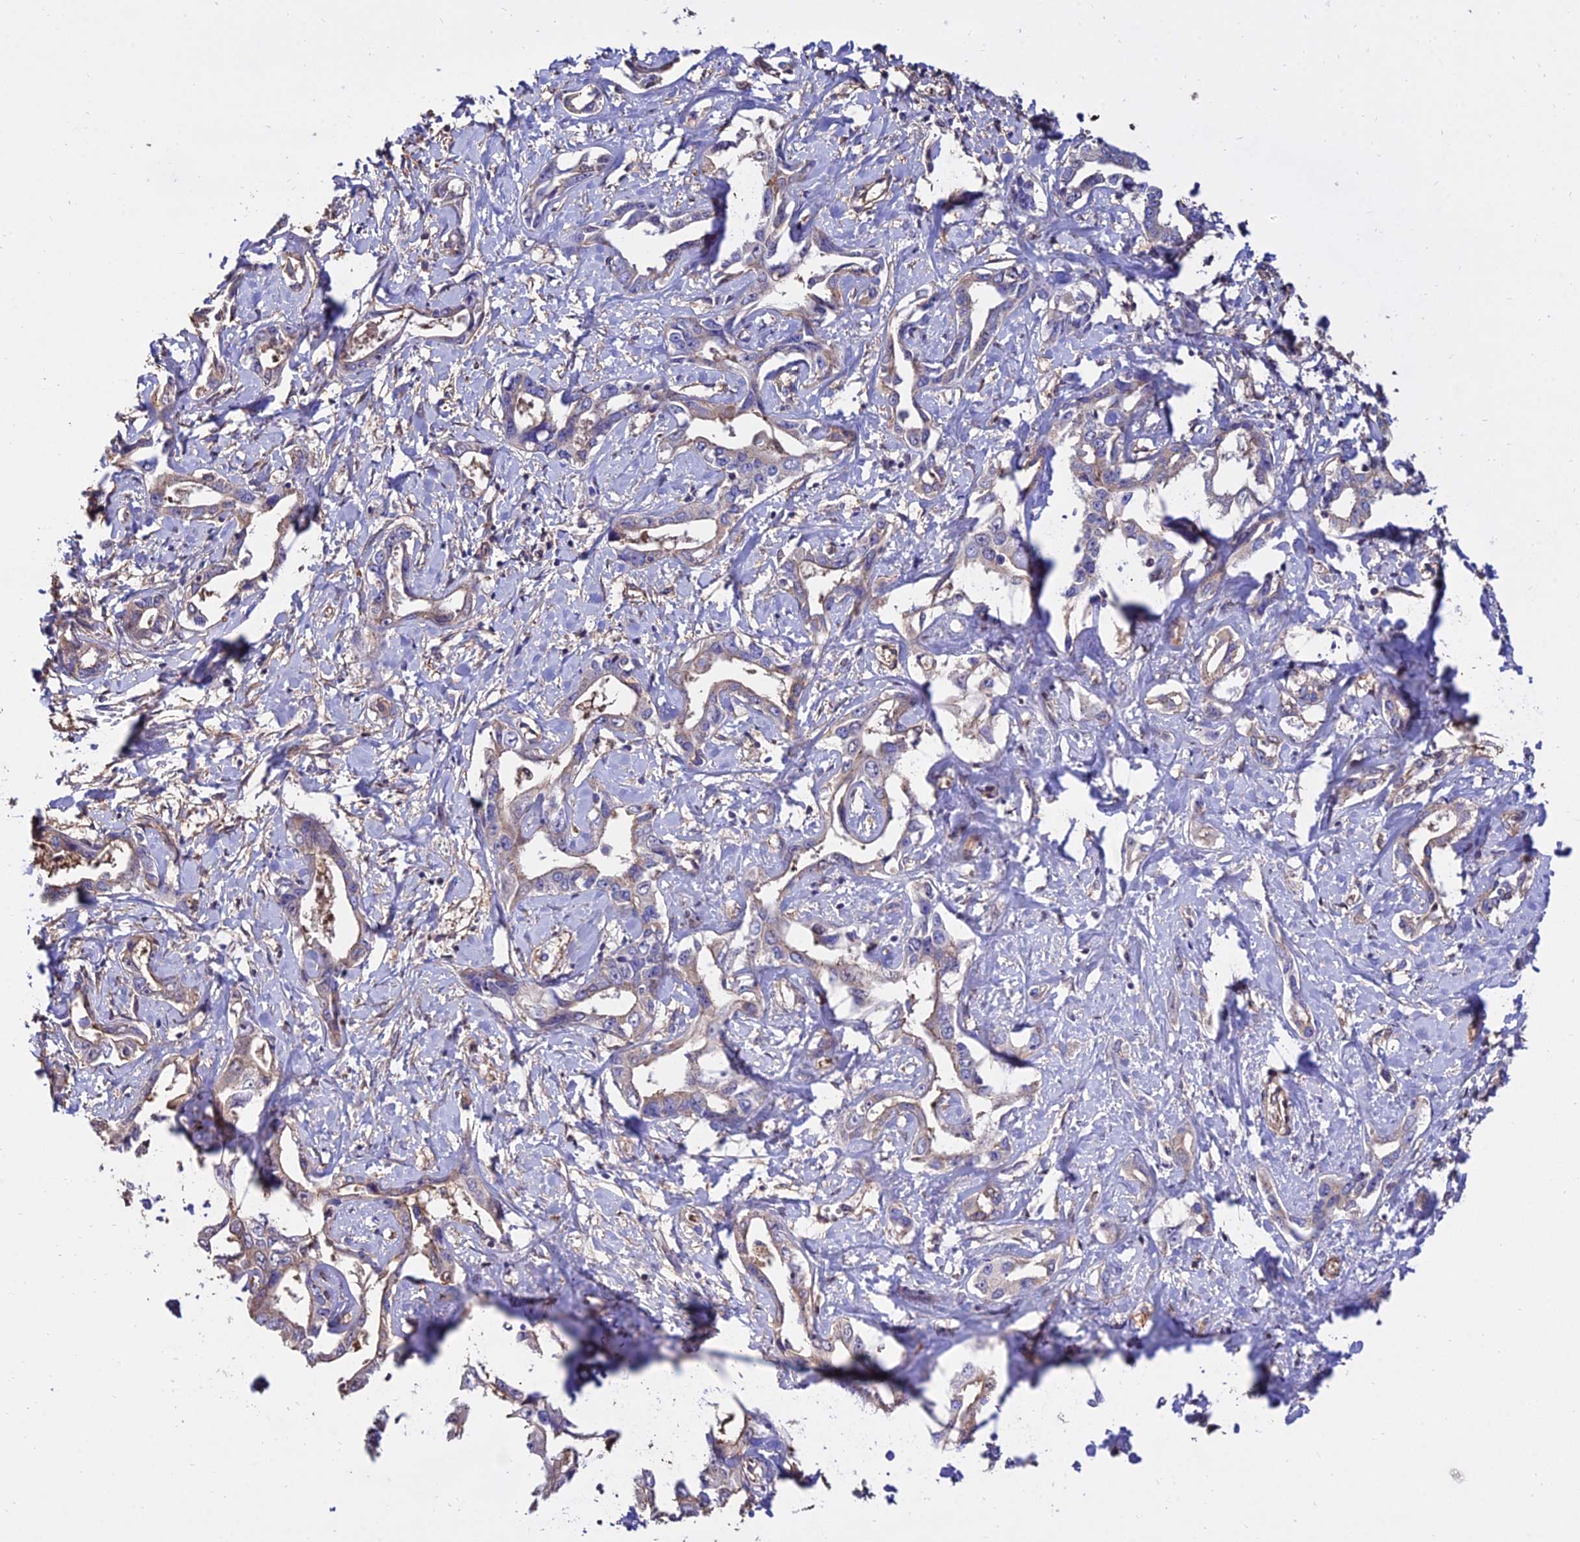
{"staining": {"intensity": "weak", "quantity": "25%-75%", "location": "cytoplasmic/membranous"}, "tissue": "liver cancer", "cell_type": "Tumor cells", "image_type": "cancer", "snomed": [{"axis": "morphology", "description": "Cholangiocarcinoma"}, {"axis": "topography", "description": "Liver"}], "caption": "DAB immunohistochemical staining of human liver cholangiocarcinoma displays weak cytoplasmic/membranous protein expression in about 25%-75% of tumor cells.", "gene": "CALM2", "patient": {"sex": "male", "age": 59}}